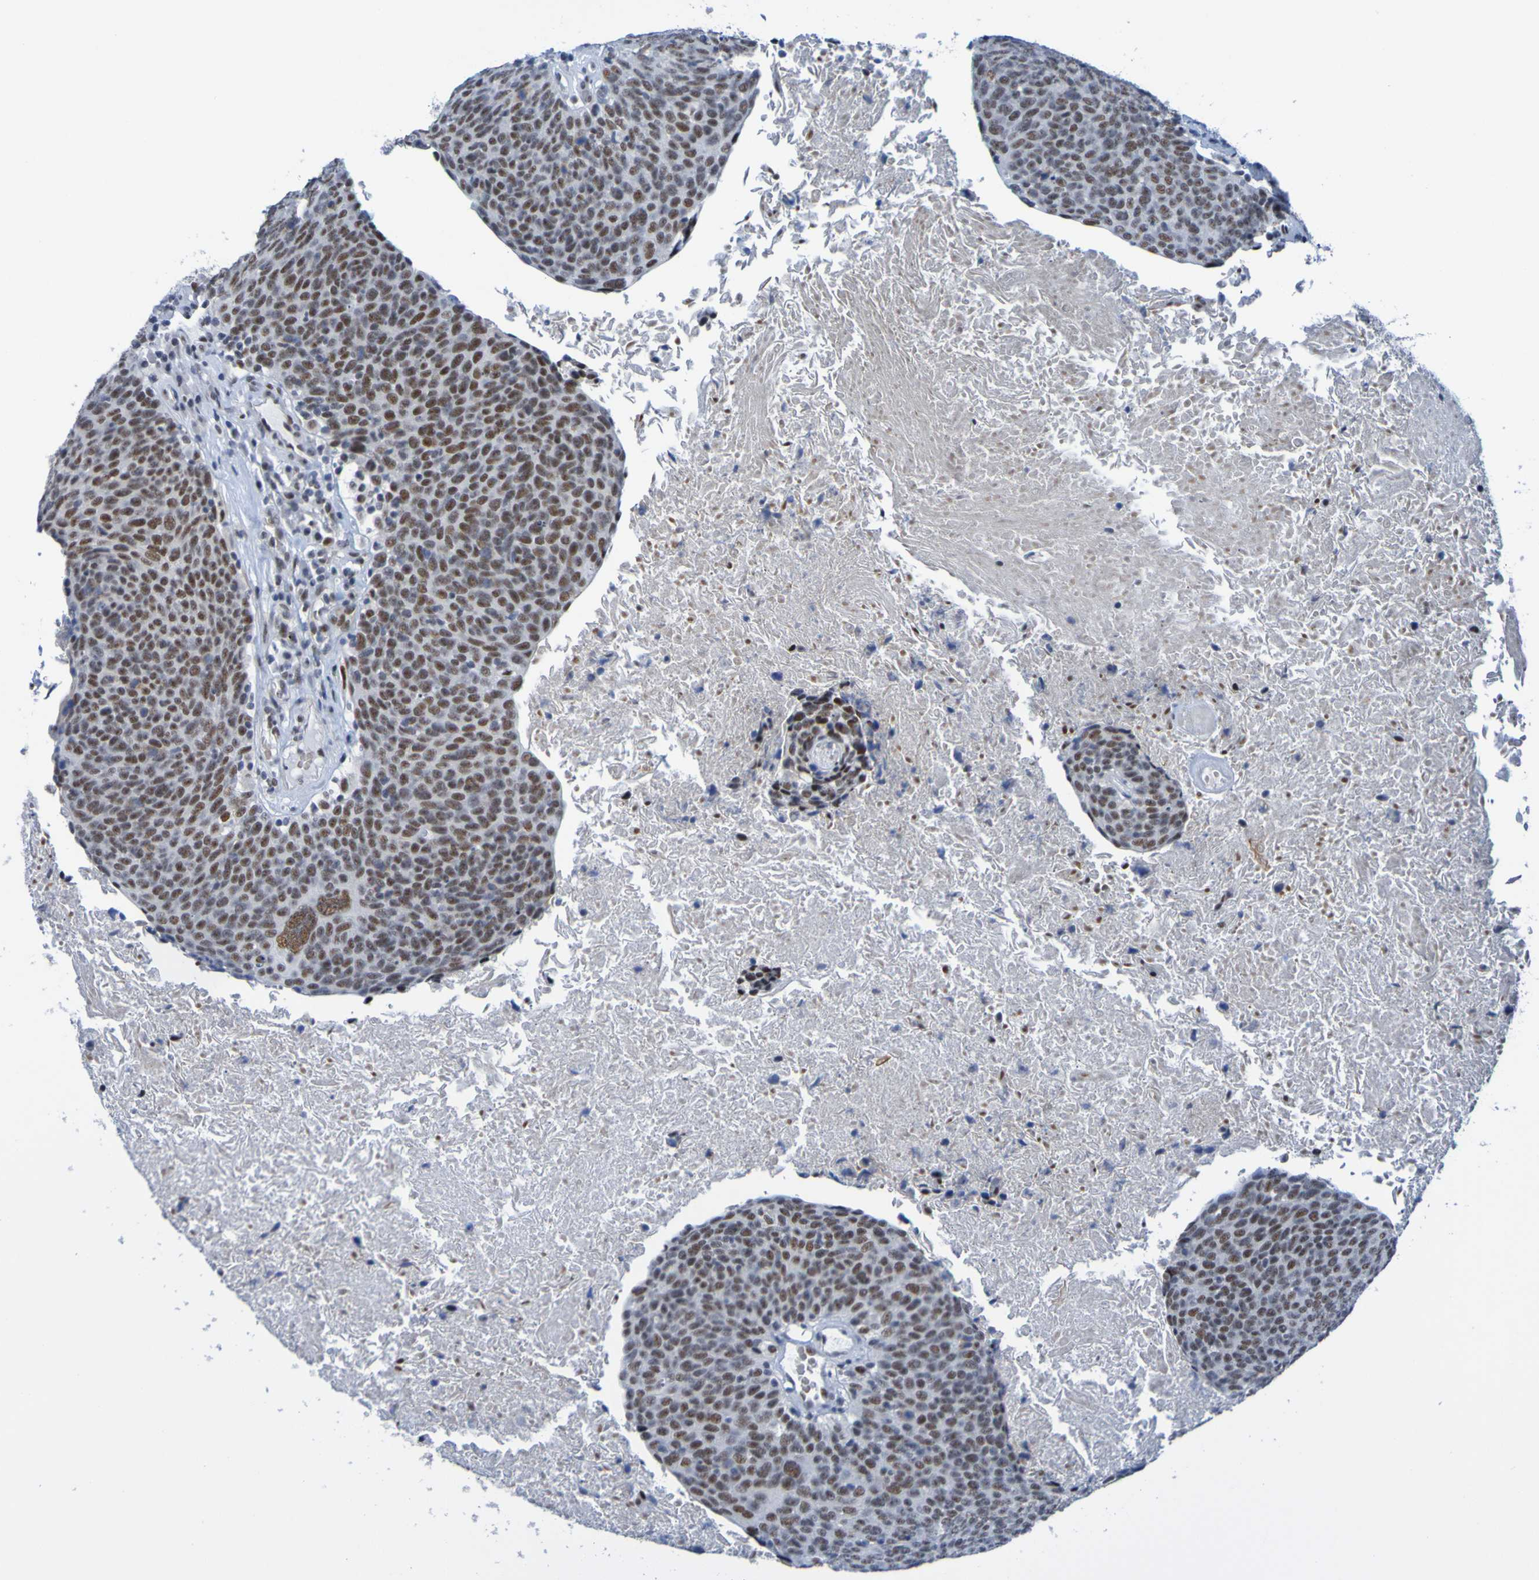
{"staining": {"intensity": "moderate", "quantity": "25%-75%", "location": "nuclear"}, "tissue": "head and neck cancer", "cell_type": "Tumor cells", "image_type": "cancer", "snomed": [{"axis": "morphology", "description": "Squamous cell carcinoma, NOS"}, {"axis": "morphology", "description": "Squamous cell carcinoma, metastatic, NOS"}, {"axis": "topography", "description": "Lymph node"}, {"axis": "topography", "description": "Head-Neck"}], "caption": "Moderate nuclear staining for a protein is identified in about 25%-75% of tumor cells of squamous cell carcinoma (head and neck) using immunohistochemistry (IHC).", "gene": "CDC5L", "patient": {"sex": "male", "age": 62}}